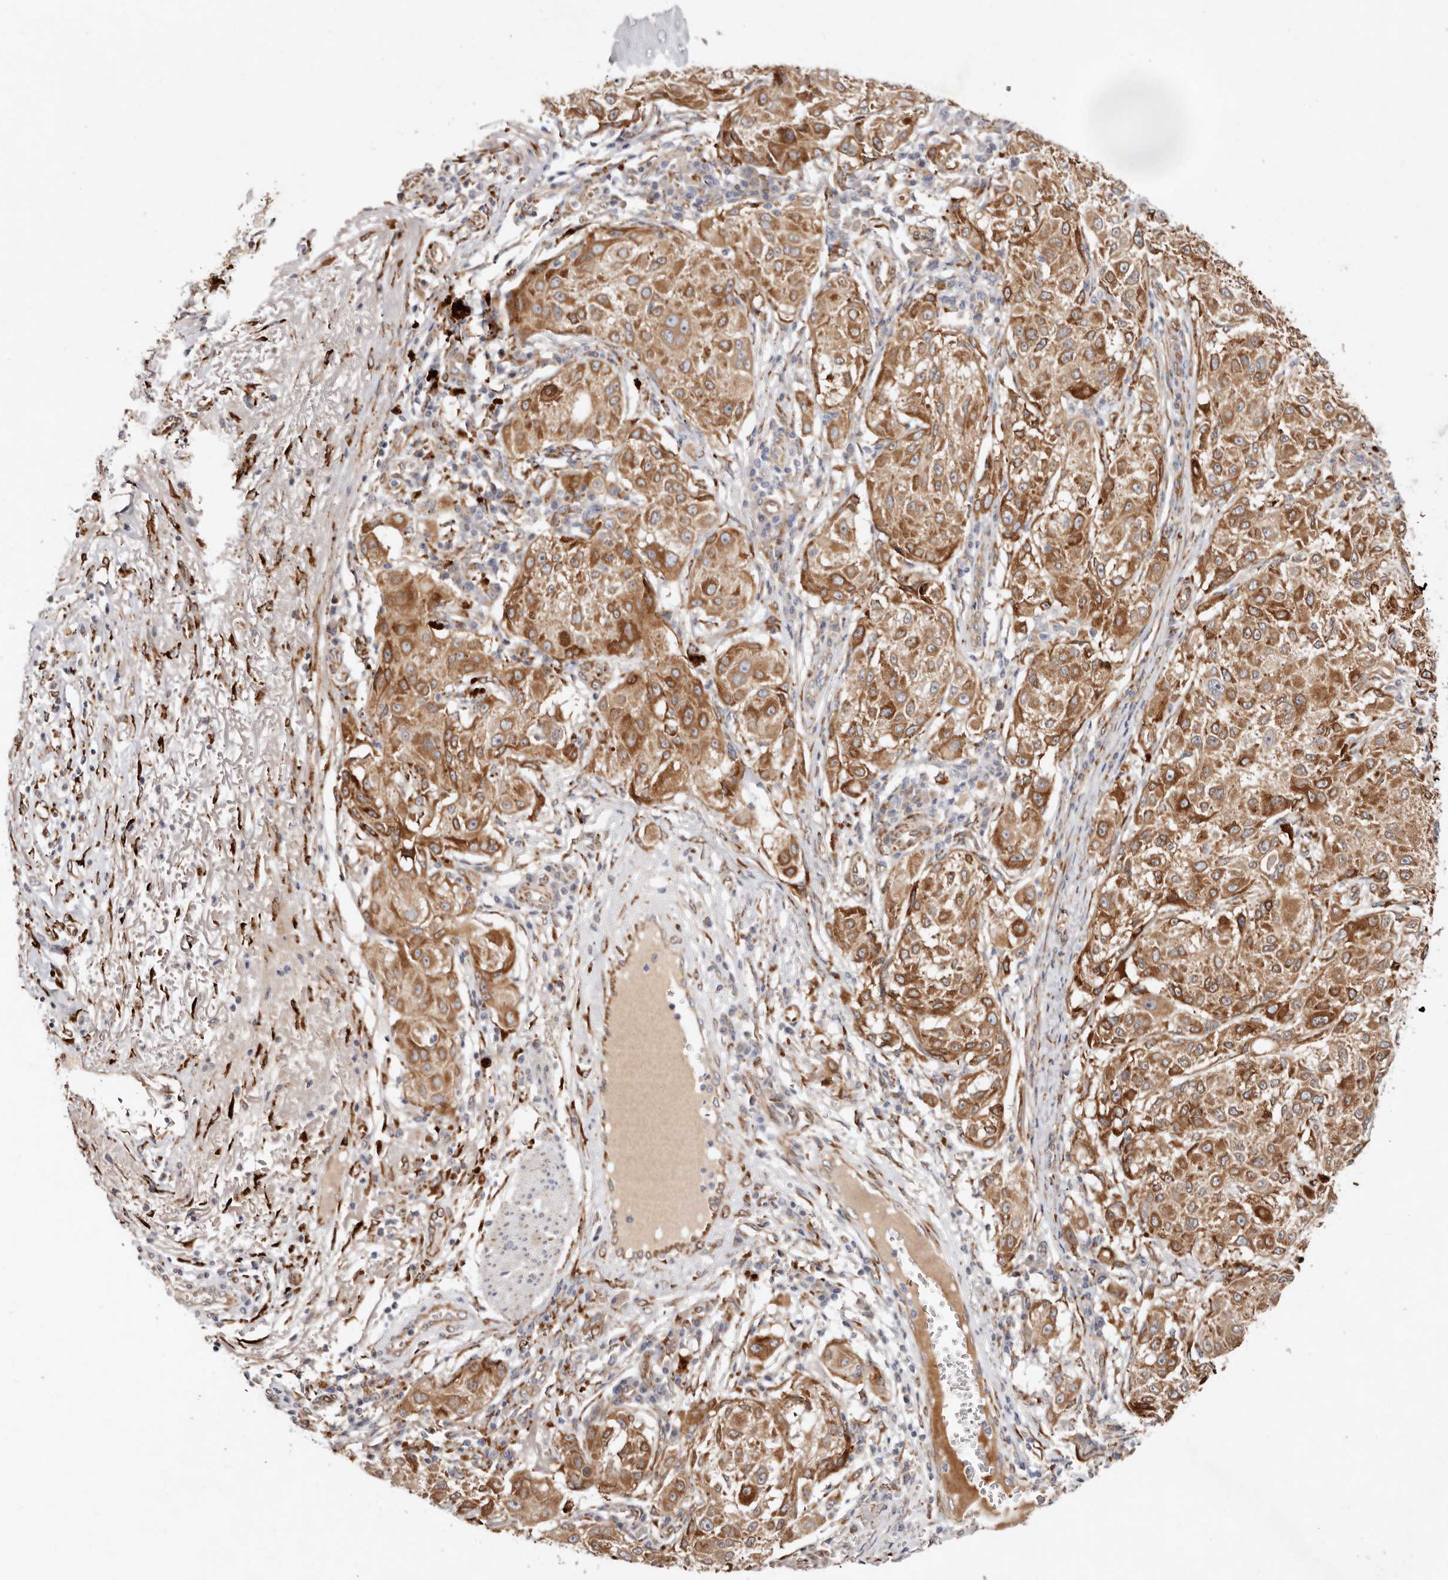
{"staining": {"intensity": "moderate", "quantity": ">75%", "location": "cytoplasmic/membranous"}, "tissue": "melanoma", "cell_type": "Tumor cells", "image_type": "cancer", "snomed": [{"axis": "morphology", "description": "Necrosis, NOS"}, {"axis": "morphology", "description": "Malignant melanoma, NOS"}, {"axis": "topography", "description": "Skin"}], "caption": "Melanoma stained with a brown dye demonstrates moderate cytoplasmic/membranous positive positivity in approximately >75% of tumor cells.", "gene": "SERPINH1", "patient": {"sex": "female", "age": 87}}